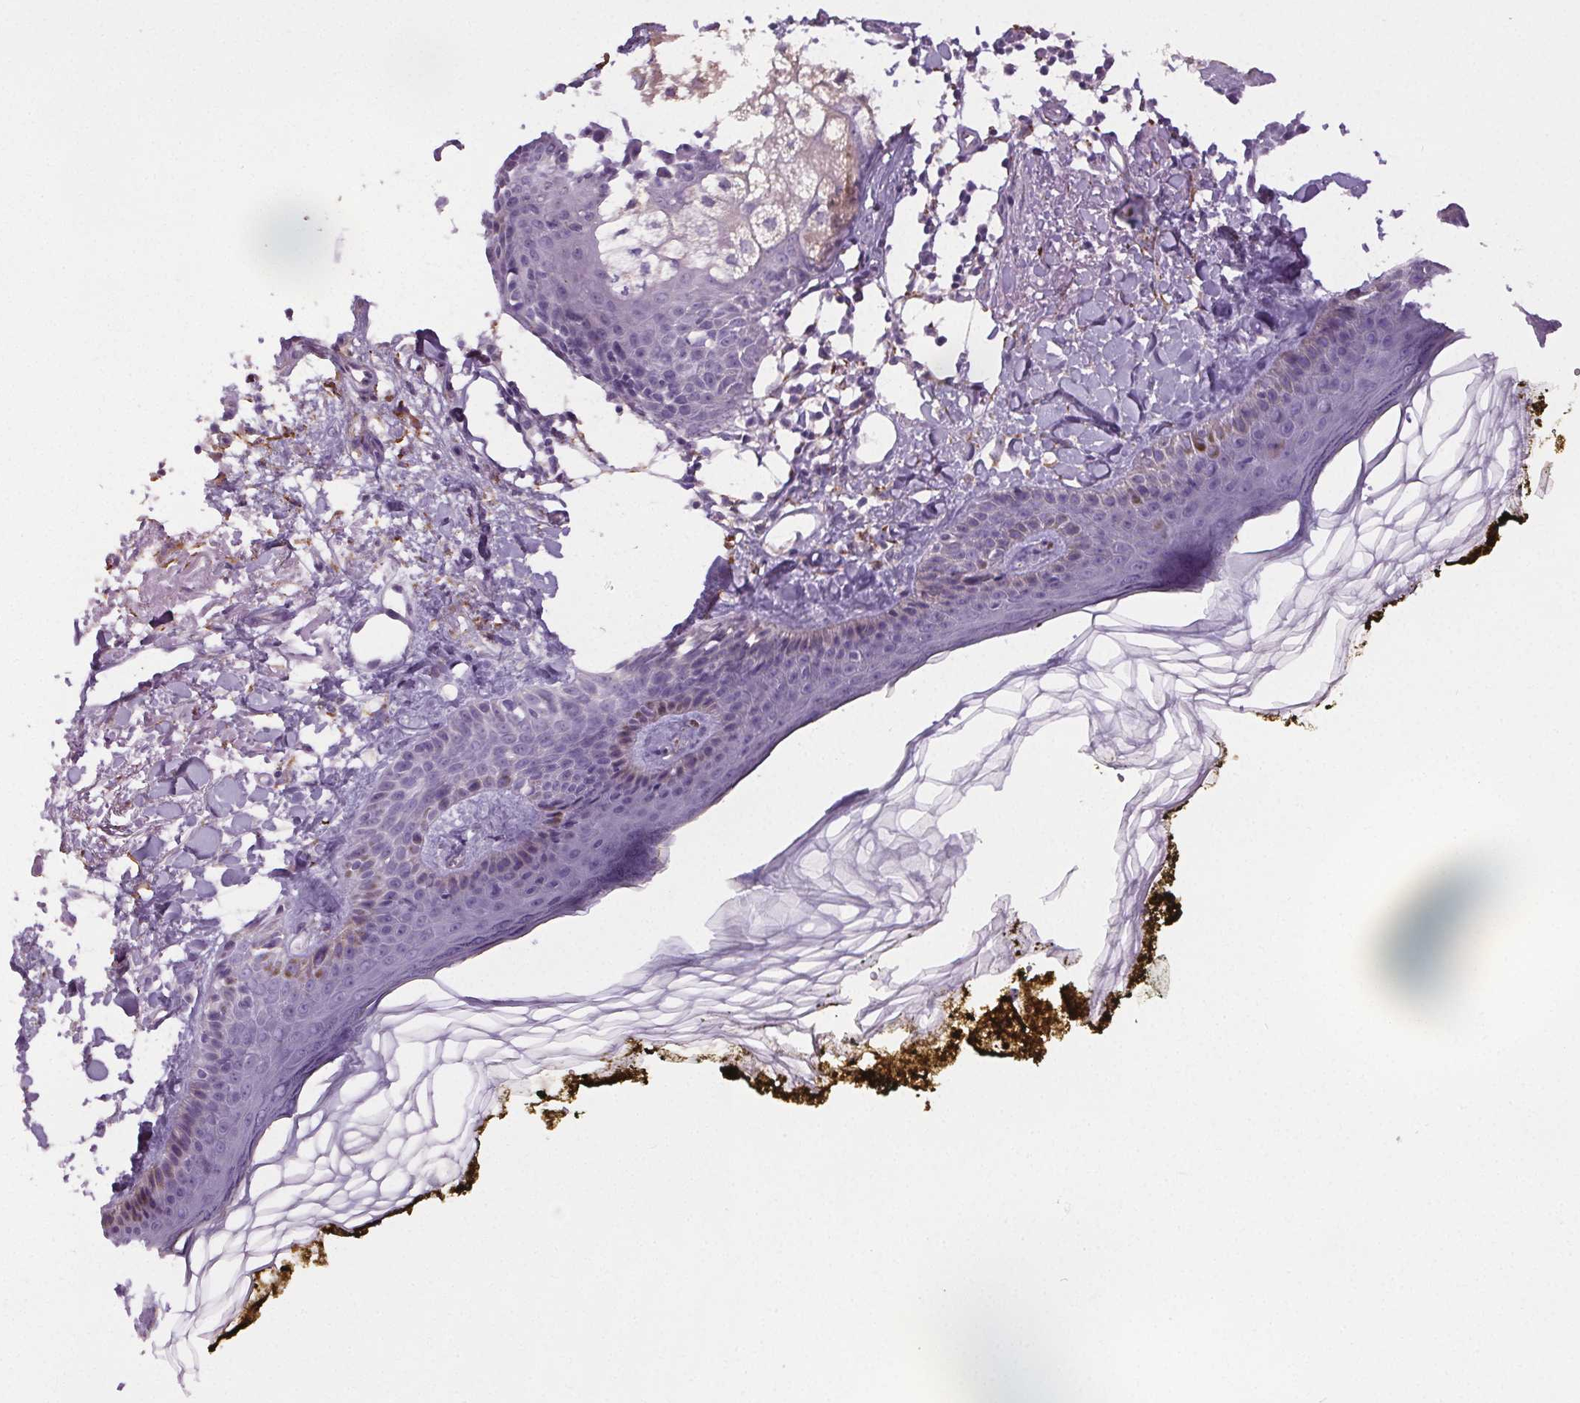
{"staining": {"intensity": "negative", "quantity": "none", "location": "none"}, "tissue": "skin", "cell_type": "Fibroblasts", "image_type": "normal", "snomed": [{"axis": "morphology", "description": "Normal tissue, NOS"}, {"axis": "topography", "description": "Skin"}], "caption": "Fibroblasts show no significant staining in normal skin. (DAB immunohistochemistry (IHC), high magnification).", "gene": "GPIHBP1", "patient": {"sex": "male", "age": 76}}